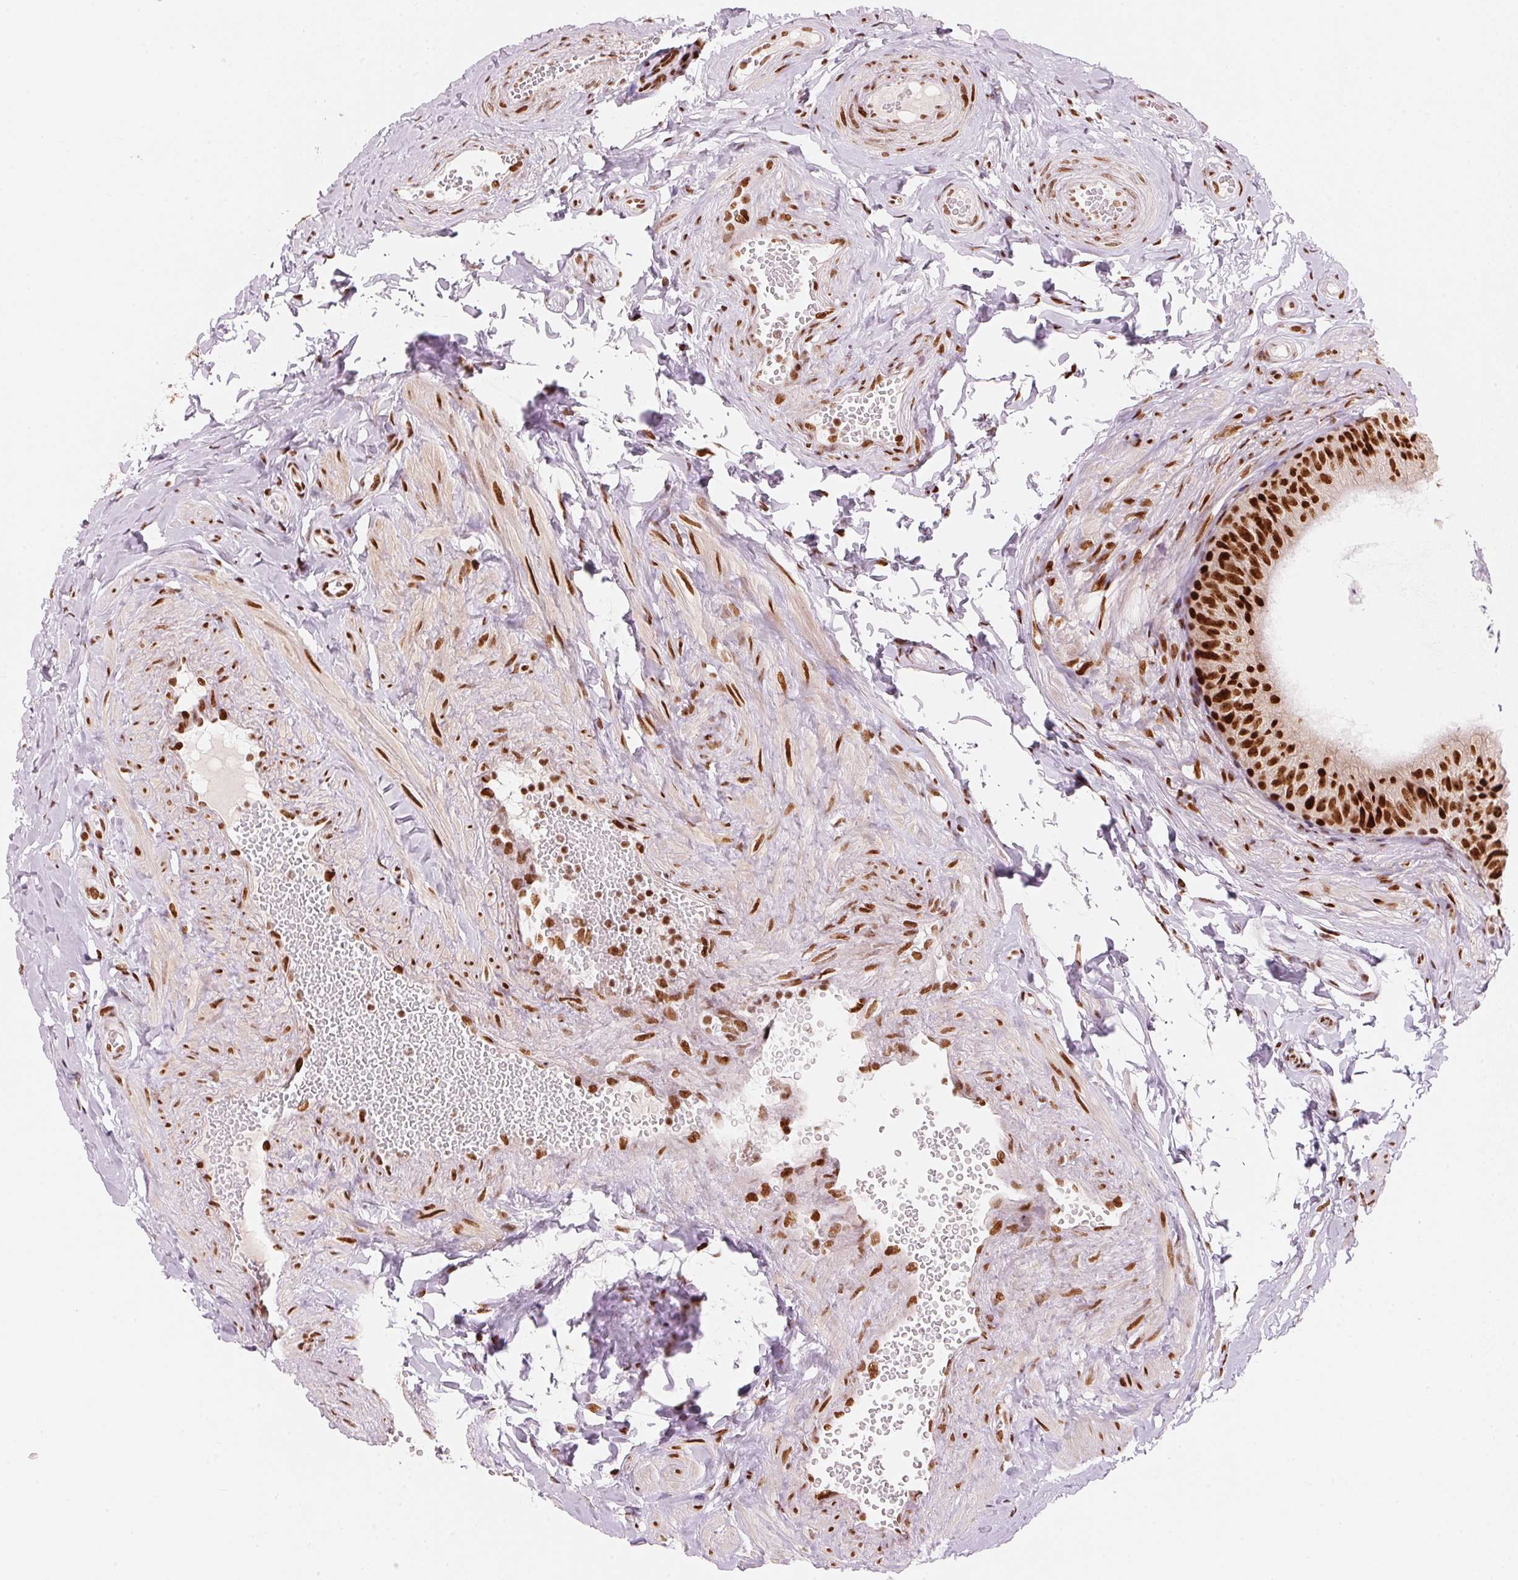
{"staining": {"intensity": "strong", "quantity": ">75%", "location": "nuclear"}, "tissue": "epididymis", "cell_type": "Glandular cells", "image_type": "normal", "snomed": [{"axis": "morphology", "description": "Normal tissue, NOS"}, {"axis": "topography", "description": "Epididymis, spermatic cord, NOS"}, {"axis": "topography", "description": "Epididymis"}, {"axis": "topography", "description": "Peripheral nerve tissue"}], "caption": "A micrograph of human epididymis stained for a protein demonstrates strong nuclear brown staining in glandular cells. (DAB (3,3'-diaminobenzidine) = brown stain, brightfield microscopy at high magnification).", "gene": "NXF1", "patient": {"sex": "male", "age": 29}}